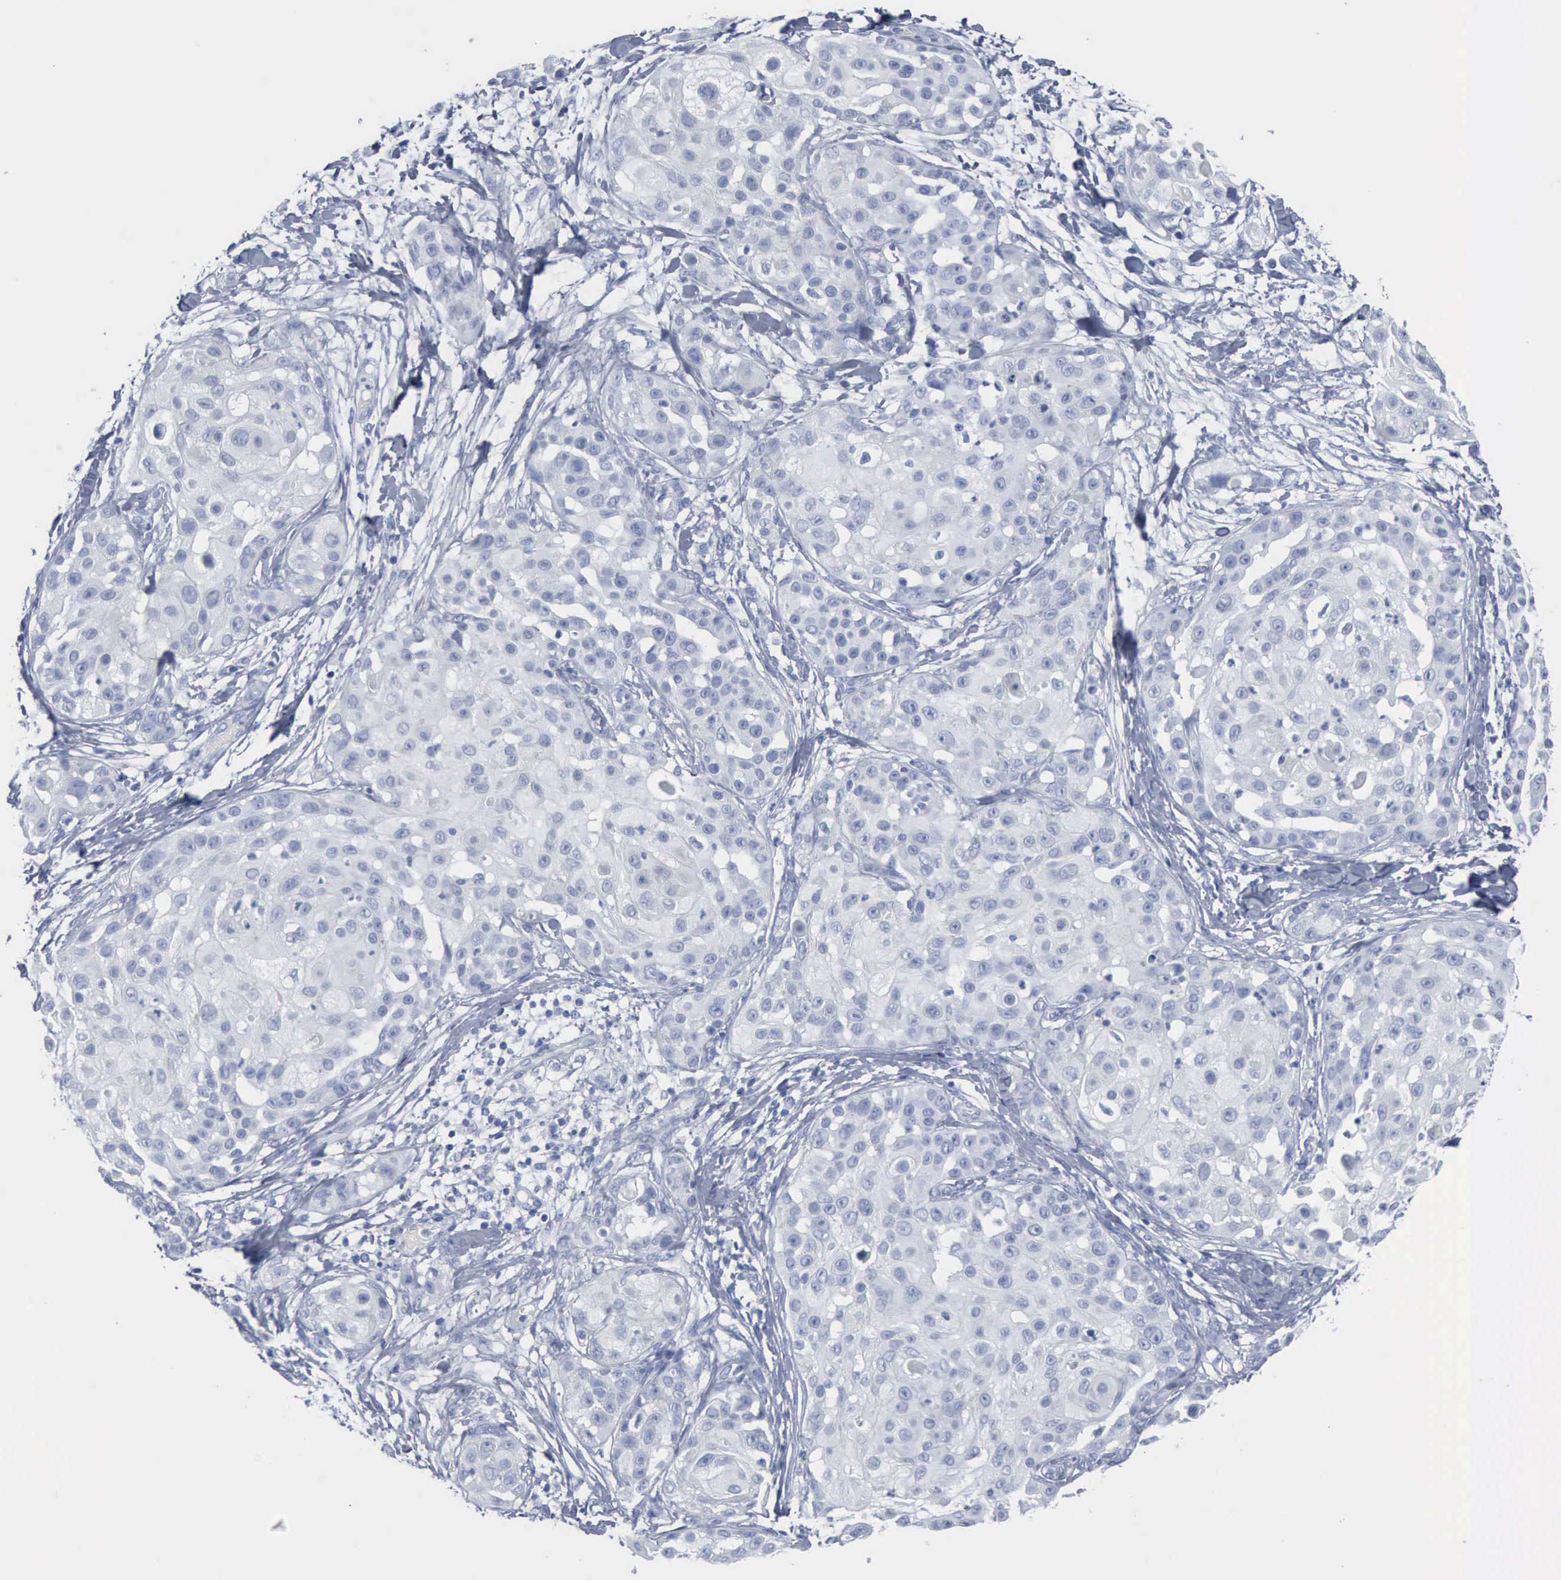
{"staining": {"intensity": "negative", "quantity": "none", "location": "none"}, "tissue": "skin cancer", "cell_type": "Tumor cells", "image_type": "cancer", "snomed": [{"axis": "morphology", "description": "Squamous cell carcinoma, NOS"}, {"axis": "topography", "description": "Skin"}], "caption": "DAB (3,3'-diaminobenzidine) immunohistochemical staining of human skin cancer (squamous cell carcinoma) displays no significant staining in tumor cells. (Immunohistochemistry, brightfield microscopy, high magnification).", "gene": "DMD", "patient": {"sex": "female", "age": 57}}